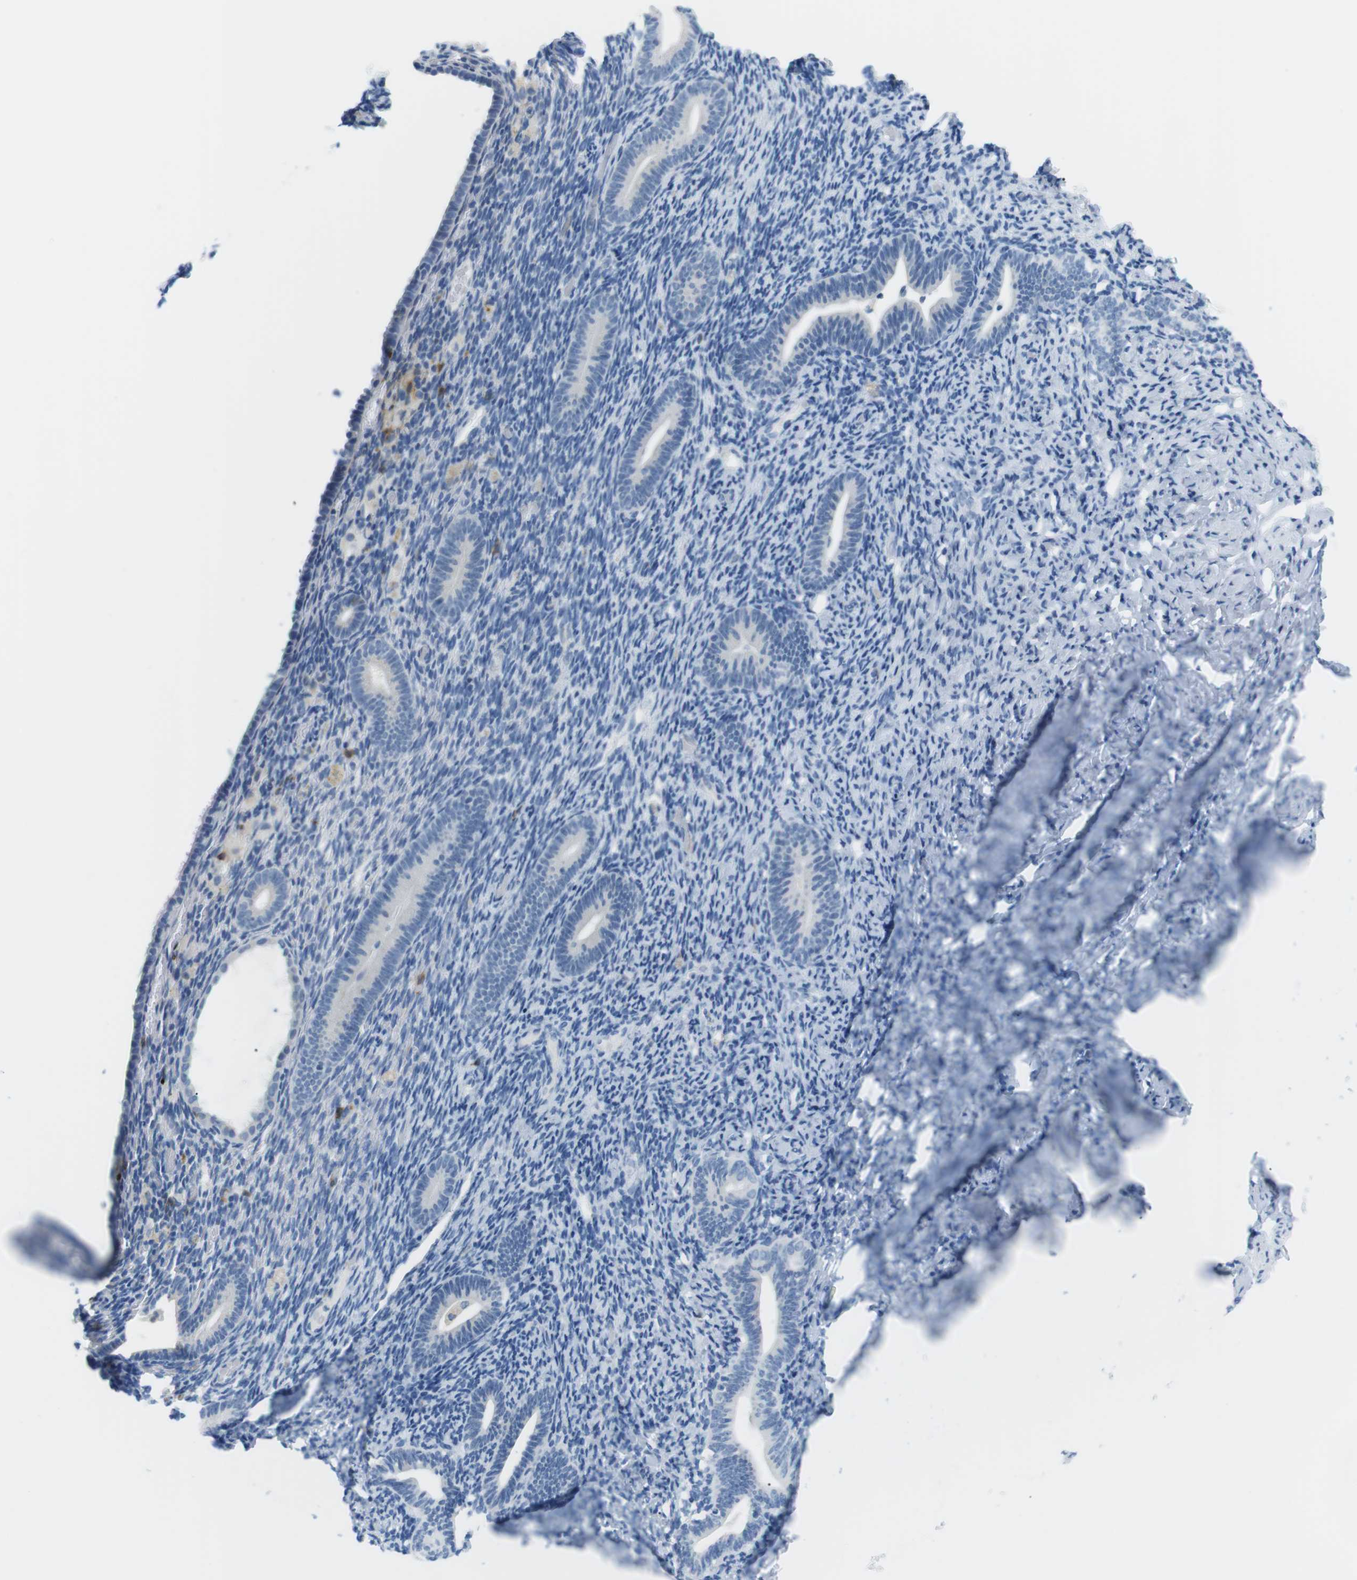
{"staining": {"intensity": "negative", "quantity": "none", "location": "none"}, "tissue": "endometrium", "cell_type": "Cells in endometrial stroma", "image_type": "normal", "snomed": [{"axis": "morphology", "description": "Normal tissue, NOS"}, {"axis": "topography", "description": "Endometrium"}], "caption": "Cells in endometrial stroma show no significant protein expression in normal endometrium.", "gene": "TNFRSF4", "patient": {"sex": "female", "age": 51}}